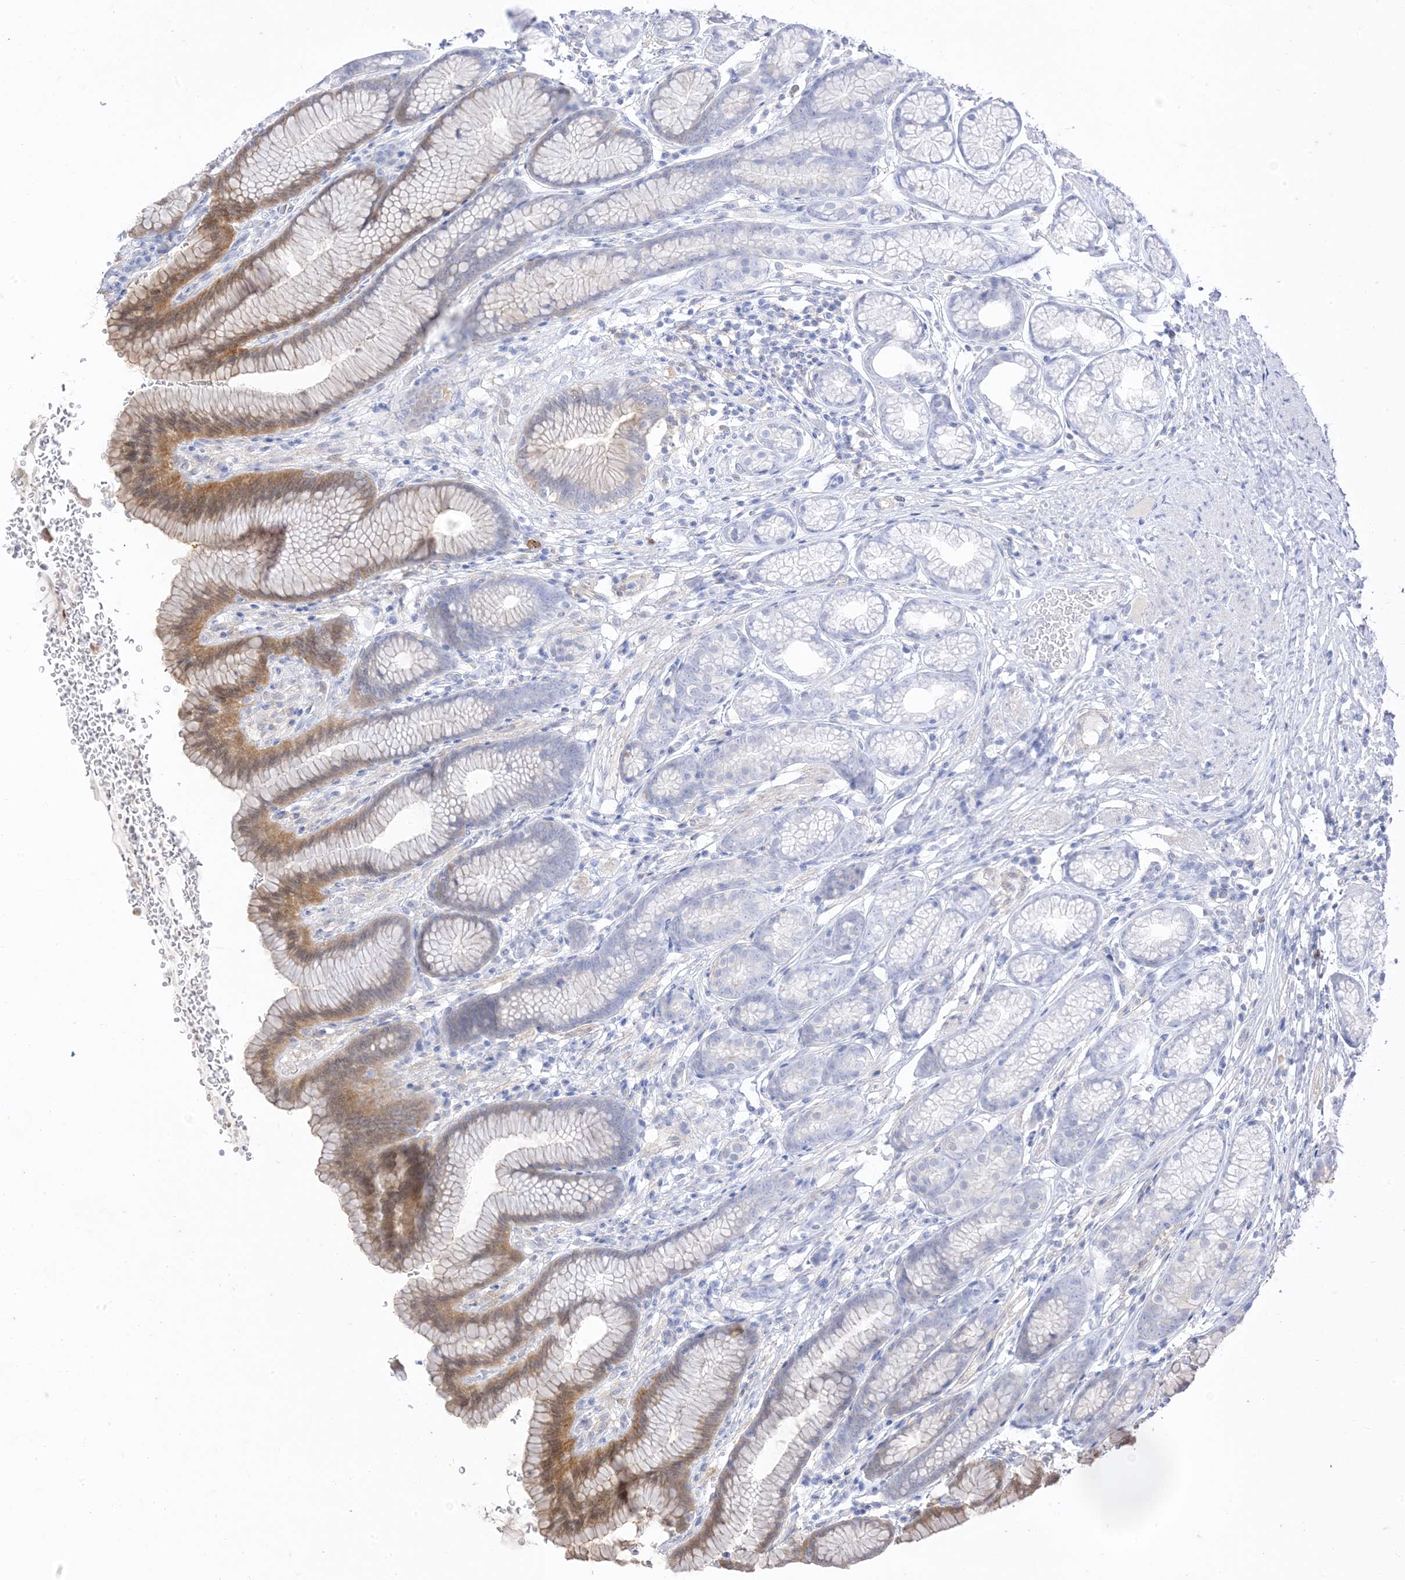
{"staining": {"intensity": "moderate", "quantity": "<25%", "location": "cytoplasmic/membranous"}, "tissue": "stomach", "cell_type": "Glandular cells", "image_type": "normal", "snomed": [{"axis": "morphology", "description": "Normal tissue, NOS"}, {"axis": "topography", "description": "Stomach"}], "caption": "IHC histopathology image of unremarkable stomach: human stomach stained using IHC displays low levels of moderate protein expression localized specifically in the cytoplasmic/membranous of glandular cells, appearing as a cytoplasmic/membranous brown color.", "gene": "GSN", "patient": {"sex": "male", "age": 42}}